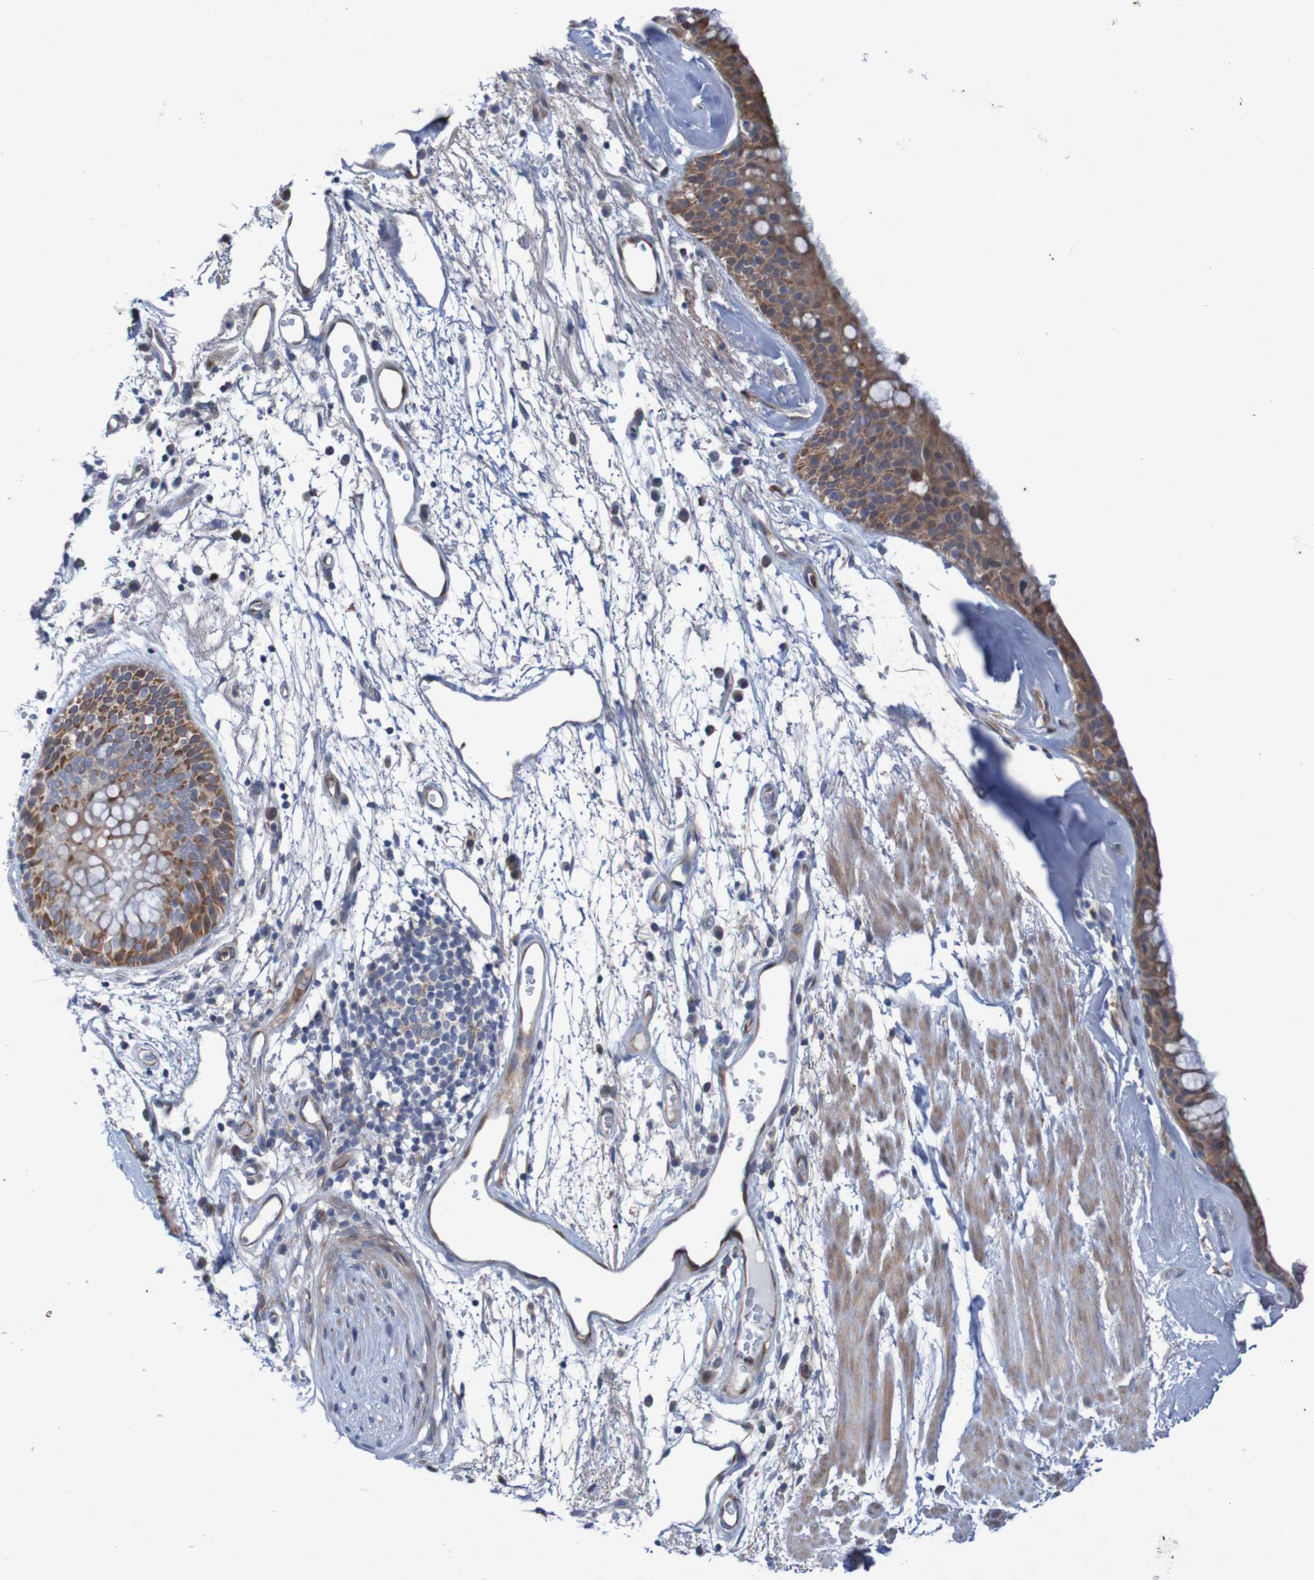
{"staining": {"intensity": "strong", "quantity": ">75%", "location": "cytoplasmic/membranous"}, "tissue": "bronchus", "cell_type": "Respiratory epithelial cells", "image_type": "normal", "snomed": [{"axis": "morphology", "description": "Normal tissue, NOS"}, {"axis": "morphology", "description": "Adenocarcinoma, NOS"}, {"axis": "topography", "description": "Bronchus"}, {"axis": "topography", "description": "Lung"}], "caption": "Immunohistochemistry micrograph of normal bronchus stained for a protein (brown), which demonstrates high levels of strong cytoplasmic/membranous positivity in approximately >75% of respiratory epithelial cells.", "gene": "ANGPT4", "patient": {"sex": "female", "age": 54}}